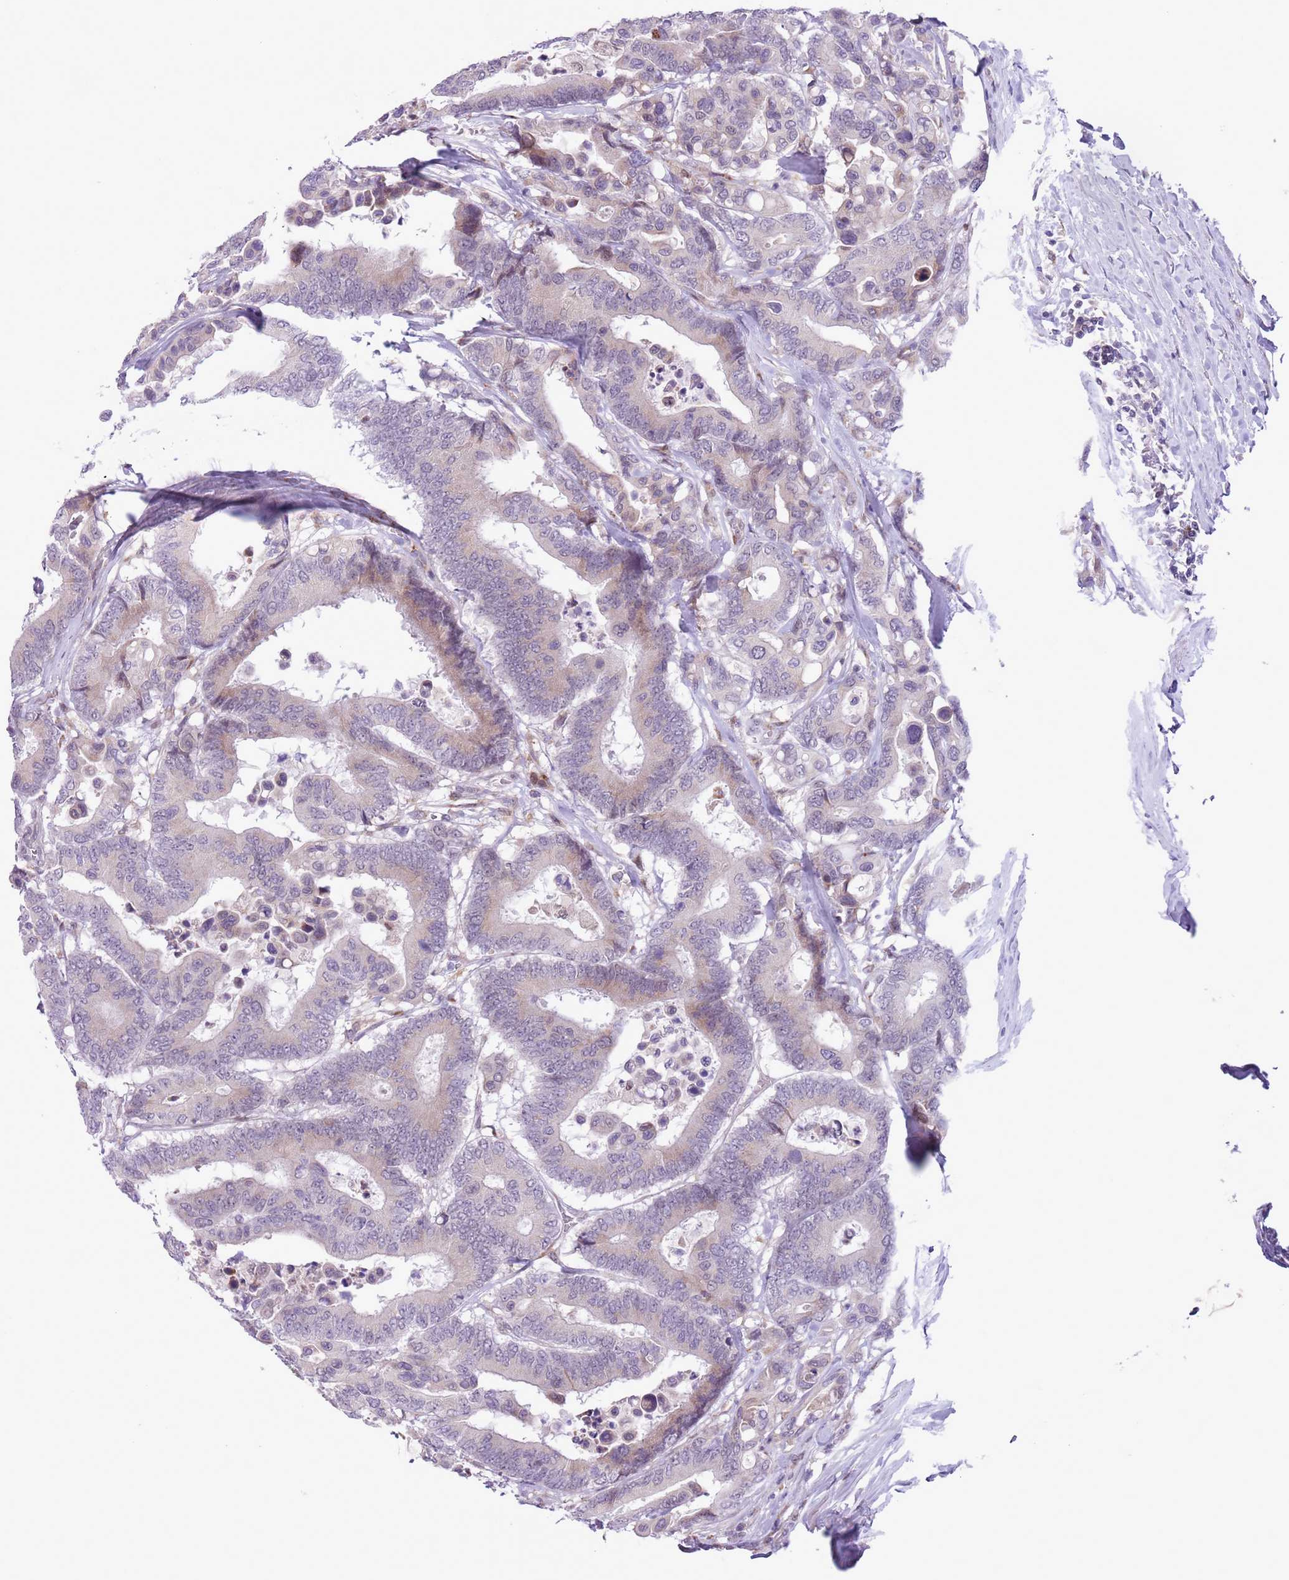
{"staining": {"intensity": "weak", "quantity": "<25%", "location": "cytoplasmic/membranous"}, "tissue": "colorectal cancer", "cell_type": "Tumor cells", "image_type": "cancer", "snomed": [{"axis": "morphology", "description": "Normal tissue, NOS"}, {"axis": "morphology", "description": "Adenocarcinoma, NOS"}, {"axis": "topography", "description": "Colon"}], "caption": "IHC of colorectal adenocarcinoma displays no expression in tumor cells.", "gene": "ZNF576", "patient": {"sex": "male", "age": 82}}